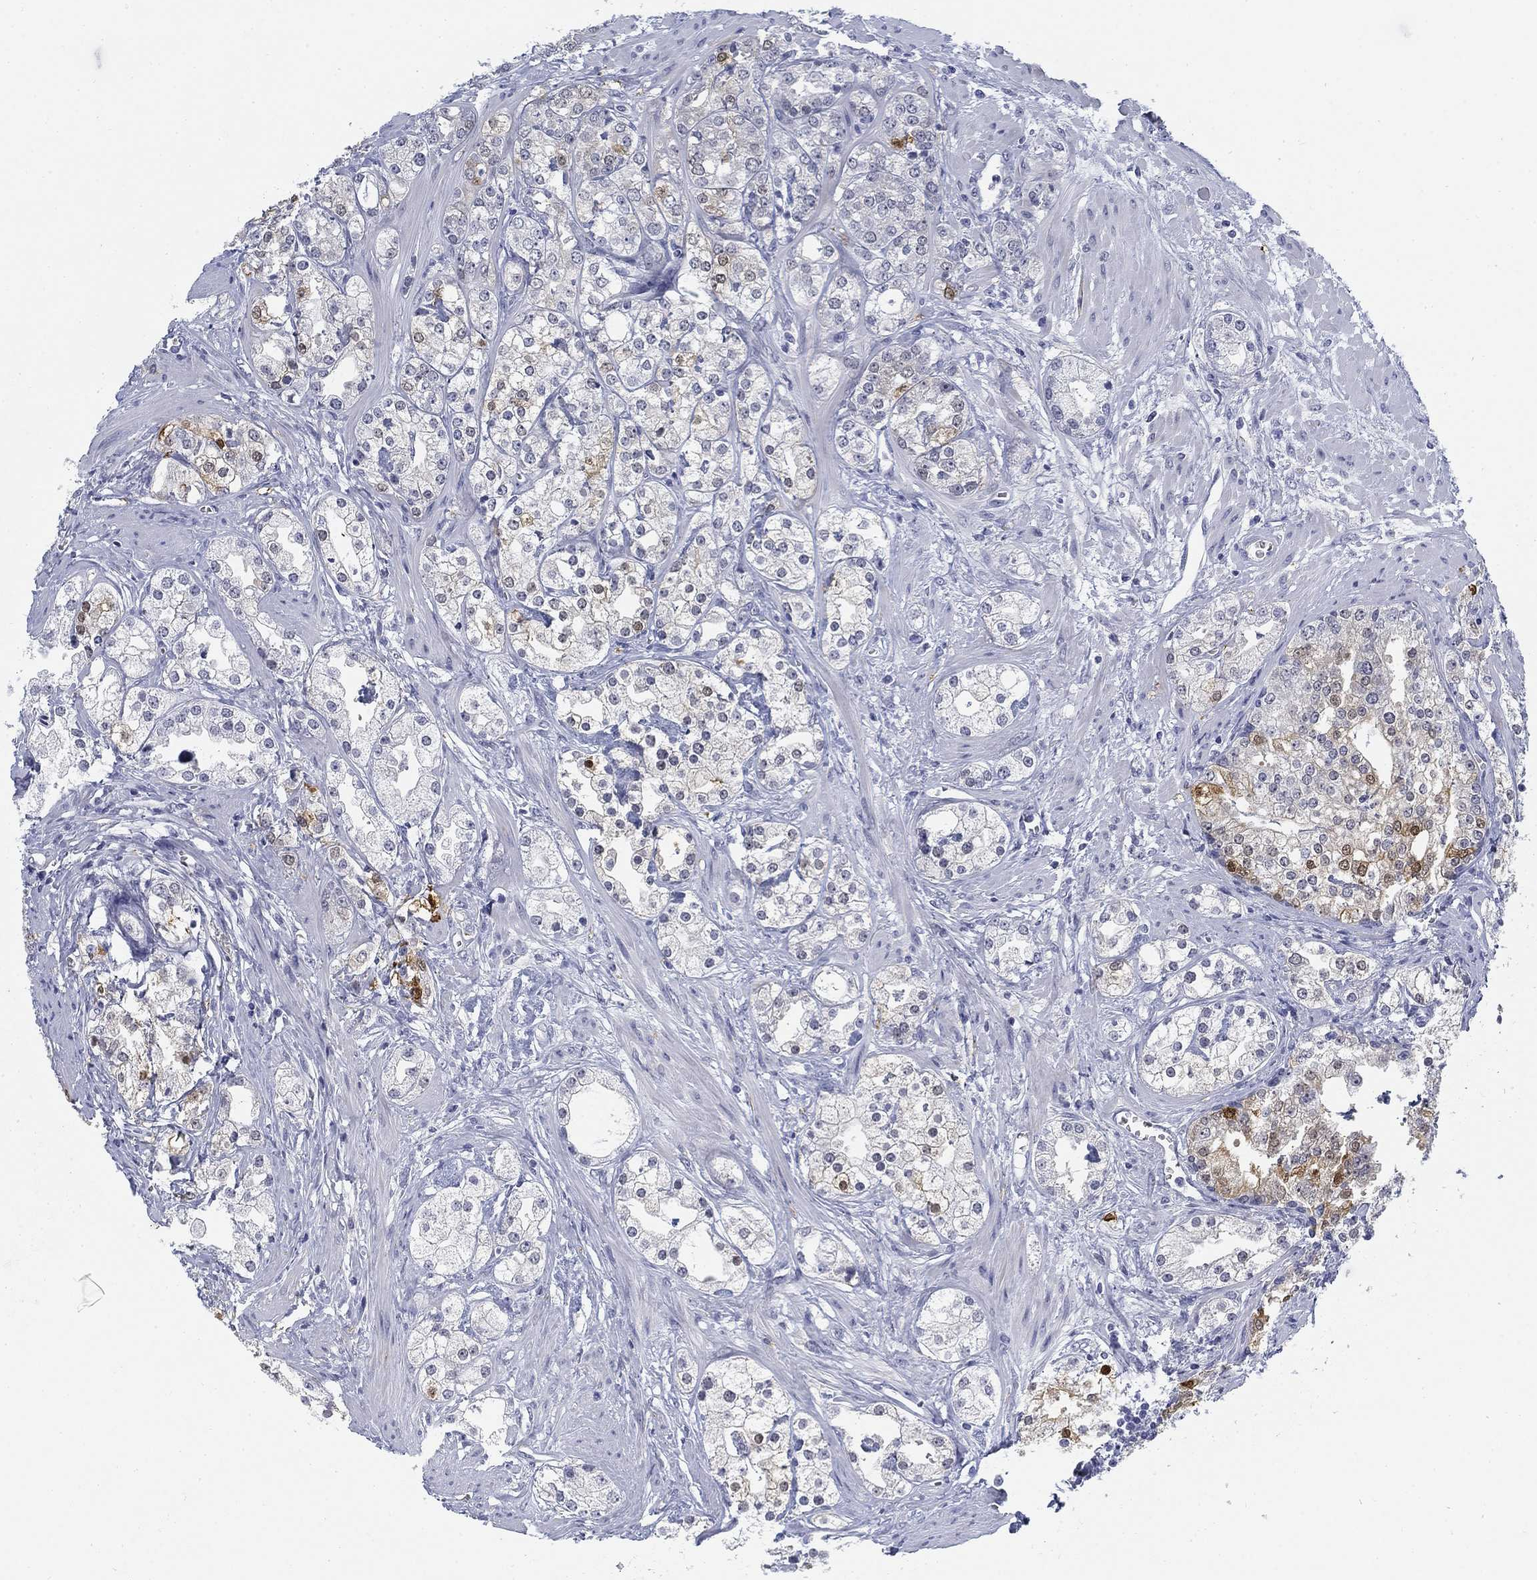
{"staining": {"intensity": "moderate", "quantity": "<25%", "location": "cytoplasmic/membranous"}, "tissue": "prostate cancer", "cell_type": "Tumor cells", "image_type": "cancer", "snomed": [{"axis": "morphology", "description": "Adenocarcinoma, NOS"}, {"axis": "topography", "description": "Prostate and seminal vesicle, NOS"}, {"axis": "topography", "description": "Prostate"}], "caption": "Immunohistochemical staining of human prostate adenocarcinoma demonstrates moderate cytoplasmic/membranous protein positivity in approximately <25% of tumor cells.", "gene": "SLC2A5", "patient": {"sex": "male", "age": 62}}